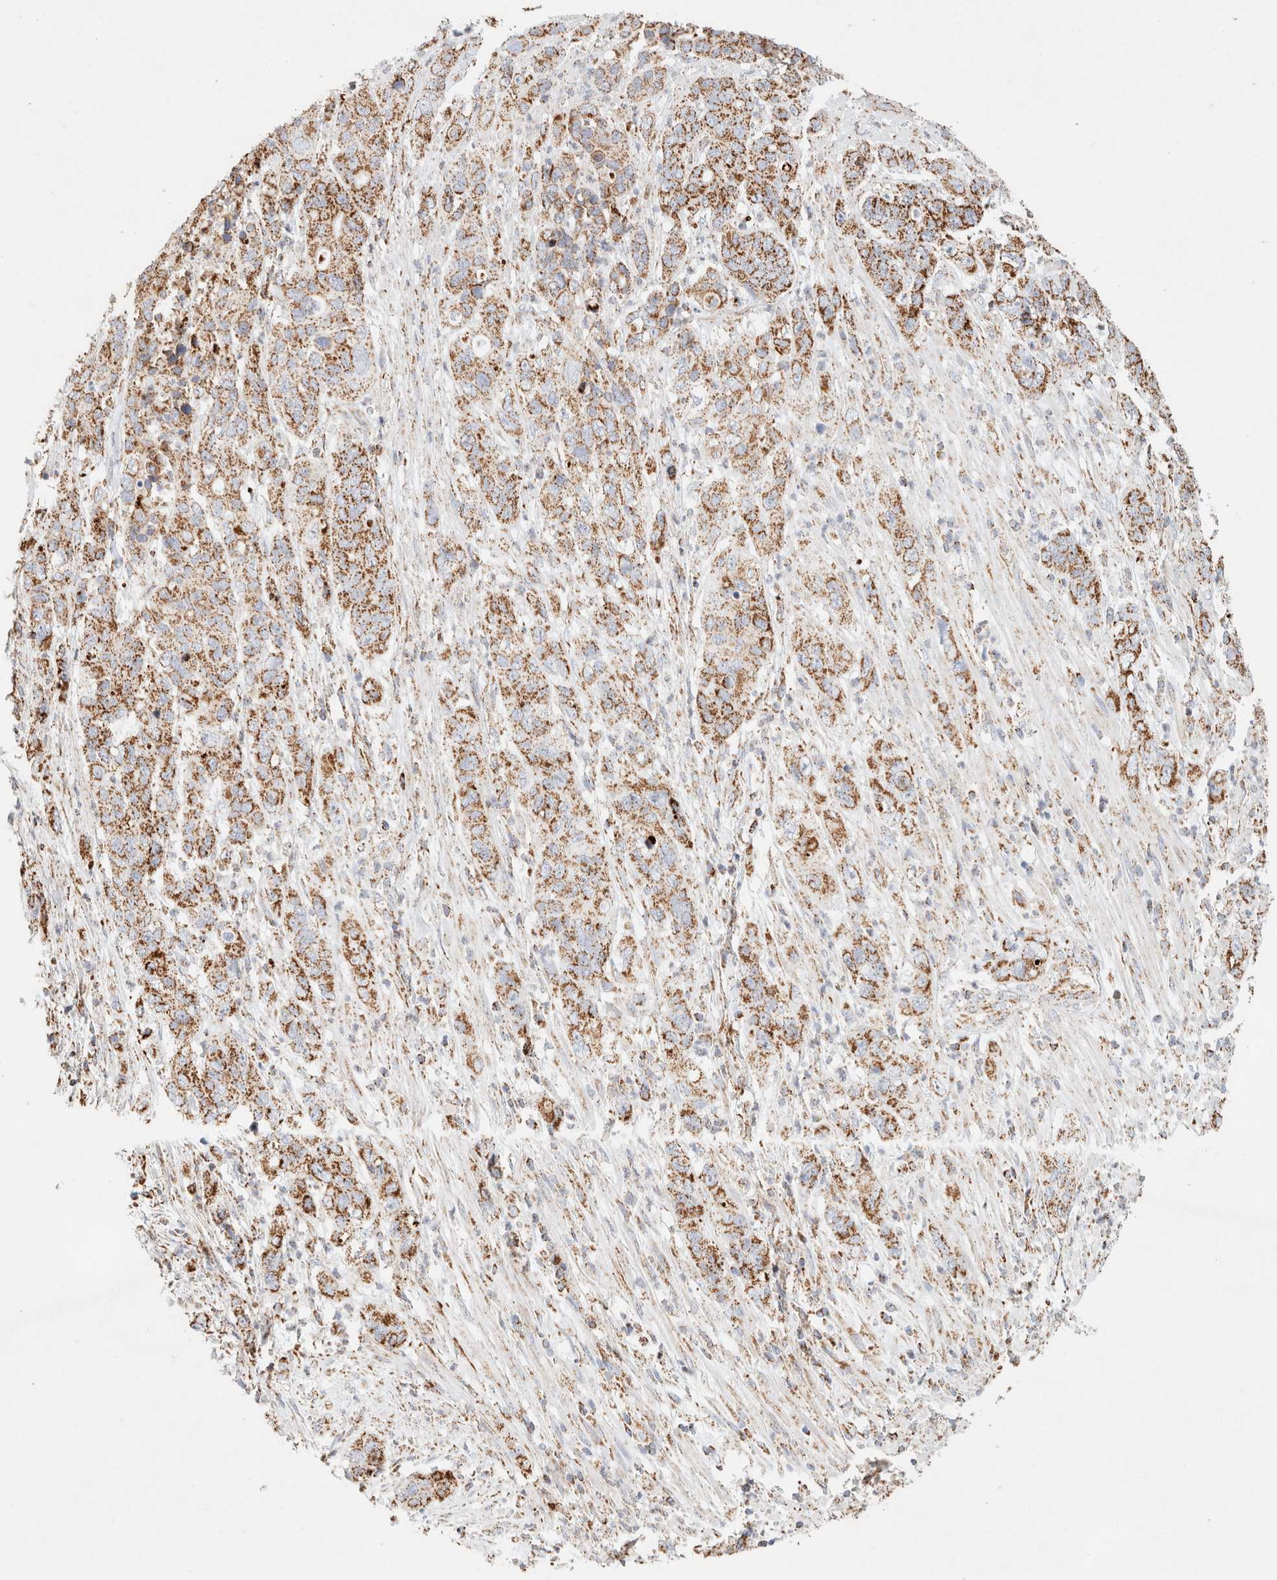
{"staining": {"intensity": "moderate", "quantity": ">75%", "location": "cytoplasmic/membranous"}, "tissue": "pancreatic cancer", "cell_type": "Tumor cells", "image_type": "cancer", "snomed": [{"axis": "morphology", "description": "Adenocarcinoma, NOS"}, {"axis": "topography", "description": "Pancreas"}], "caption": "Moderate cytoplasmic/membranous staining is appreciated in about >75% of tumor cells in pancreatic cancer (adenocarcinoma).", "gene": "PHB2", "patient": {"sex": "female", "age": 71}}